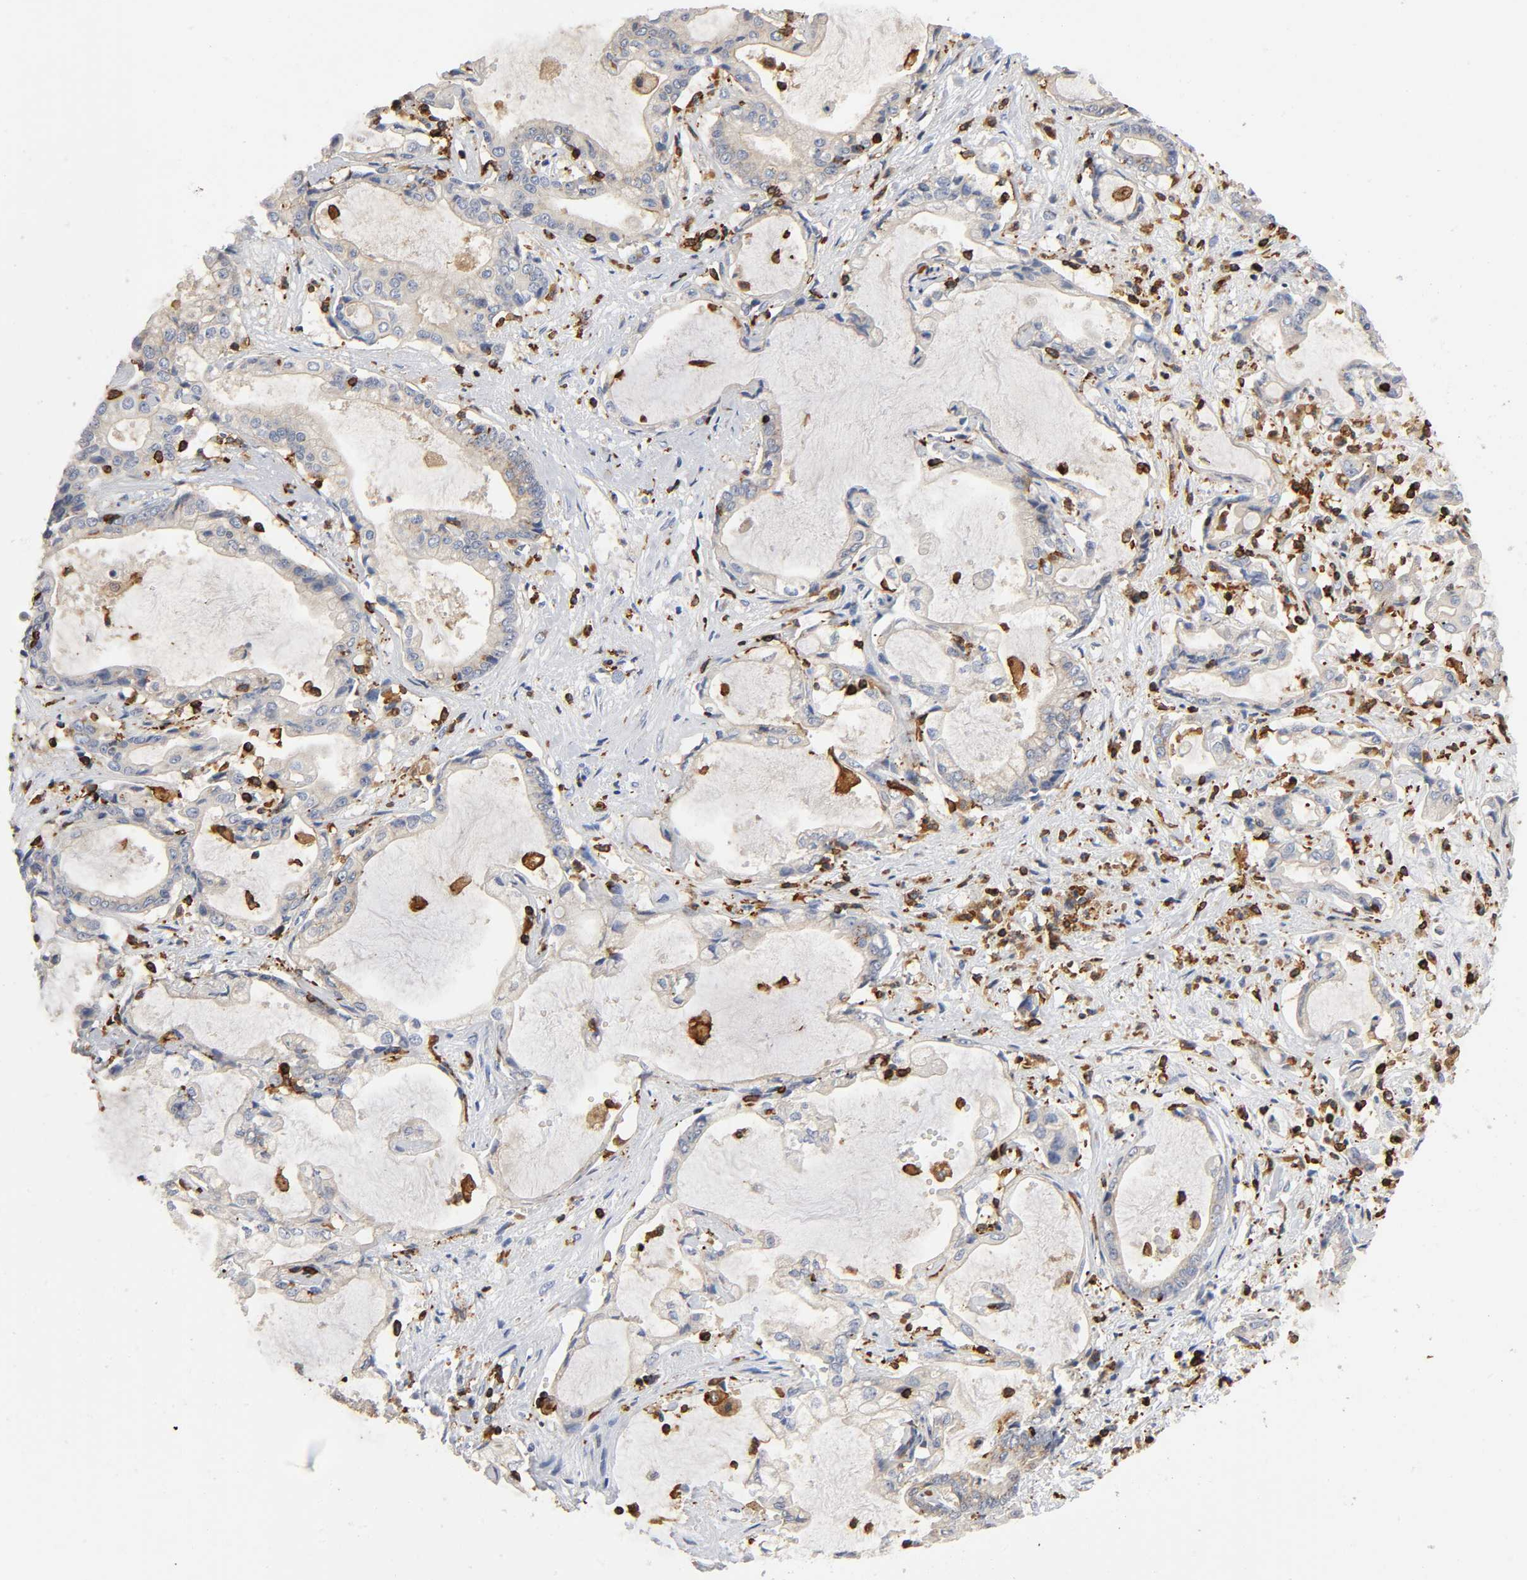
{"staining": {"intensity": "moderate", "quantity": "25%-75%", "location": "cytoplasmic/membranous"}, "tissue": "liver cancer", "cell_type": "Tumor cells", "image_type": "cancer", "snomed": [{"axis": "morphology", "description": "Cholangiocarcinoma"}, {"axis": "topography", "description": "Liver"}], "caption": "The immunohistochemical stain shows moderate cytoplasmic/membranous staining in tumor cells of liver cancer tissue.", "gene": "CAPN10", "patient": {"sex": "male", "age": 57}}